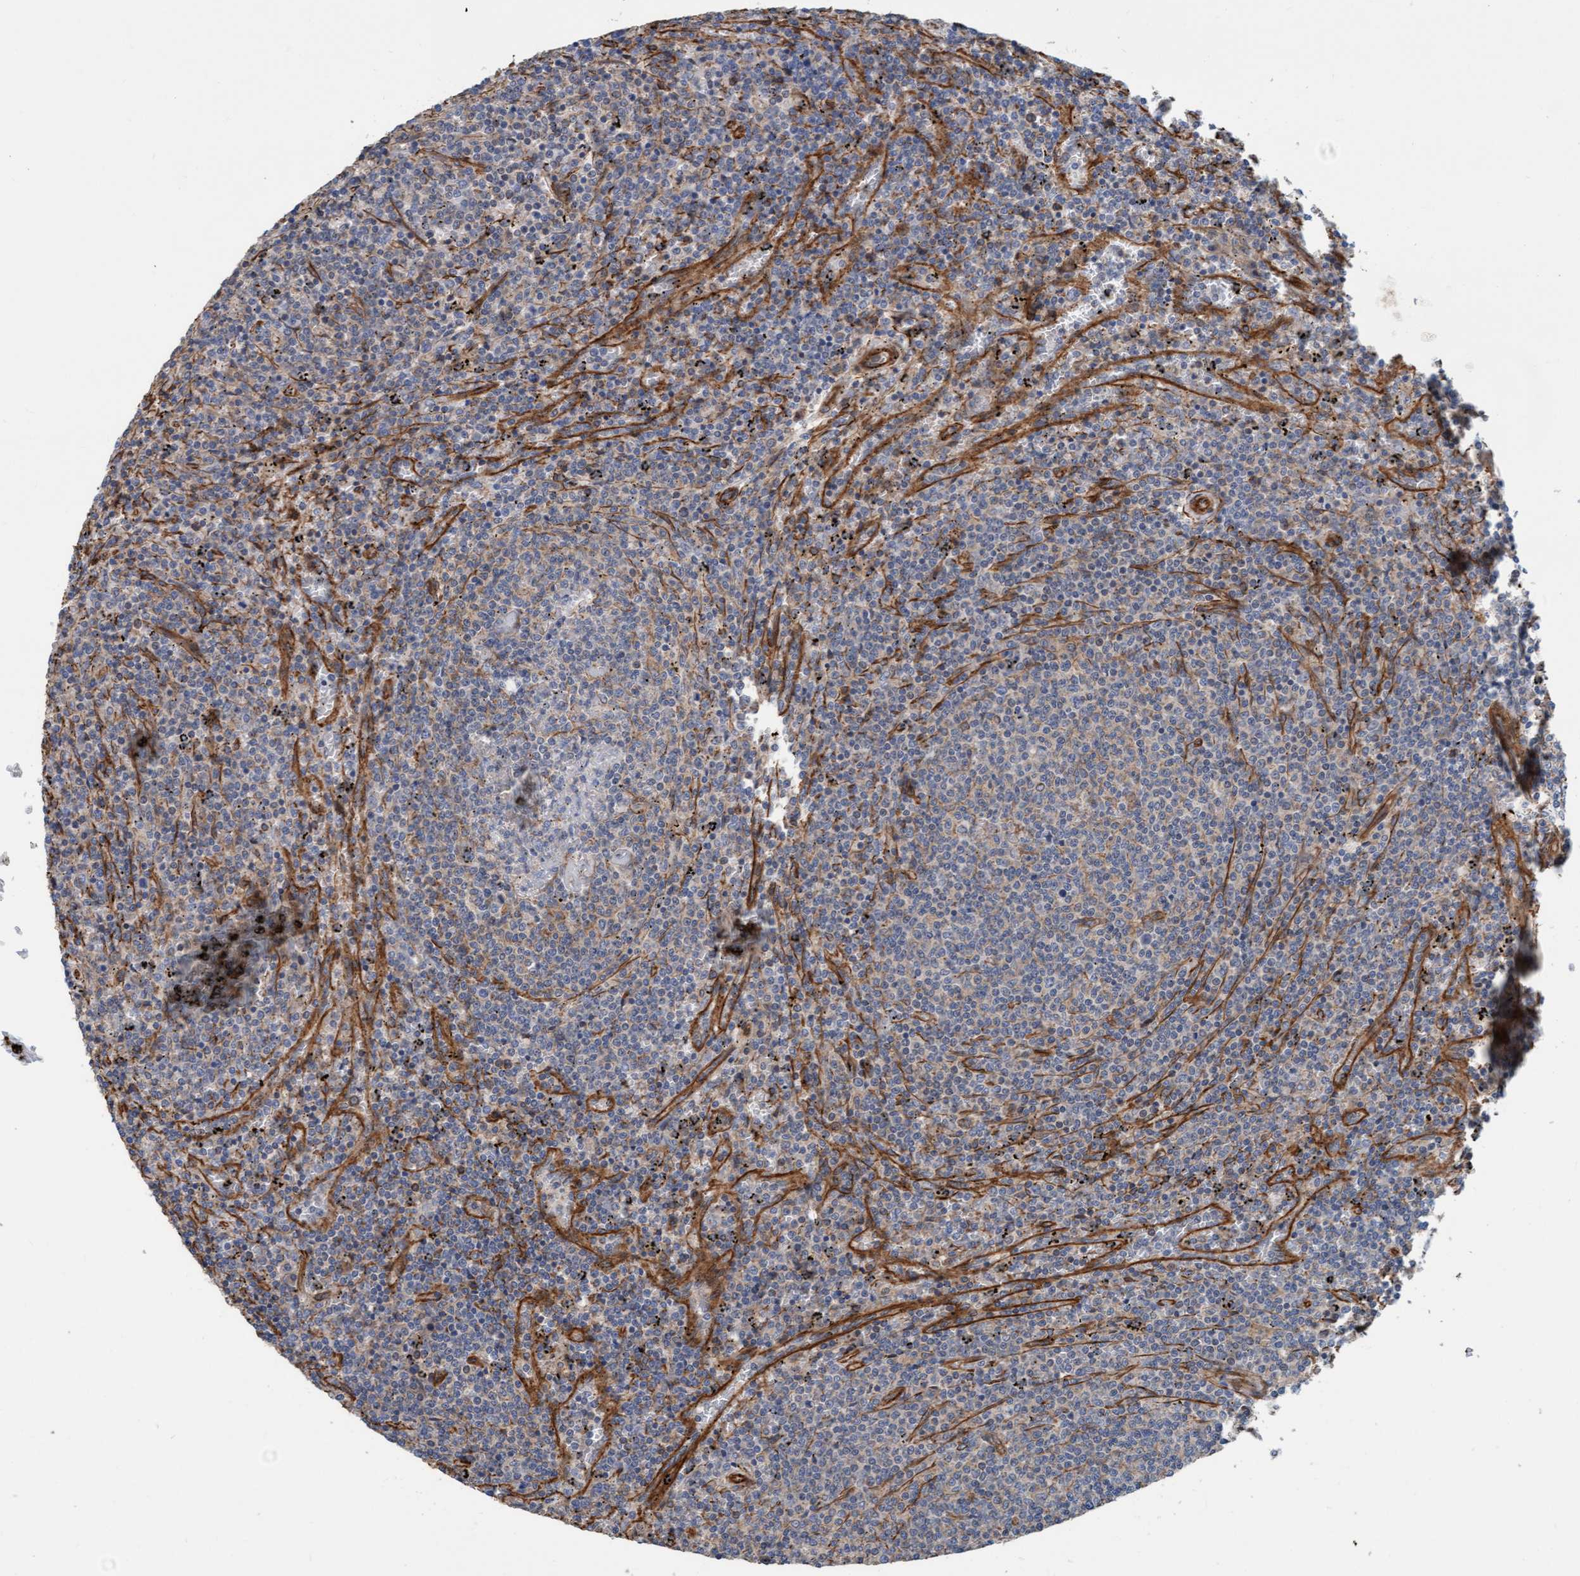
{"staining": {"intensity": "weak", "quantity": "<25%", "location": "cytoplasmic/membranous"}, "tissue": "lymphoma", "cell_type": "Tumor cells", "image_type": "cancer", "snomed": [{"axis": "morphology", "description": "Malignant lymphoma, non-Hodgkin's type, Low grade"}, {"axis": "topography", "description": "Spleen"}], "caption": "A photomicrograph of human low-grade malignant lymphoma, non-Hodgkin's type is negative for staining in tumor cells. (DAB immunohistochemistry visualized using brightfield microscopy, high magnification).", "gene": "STXBP4", "patient": {"sex": "female", "age": 50}}